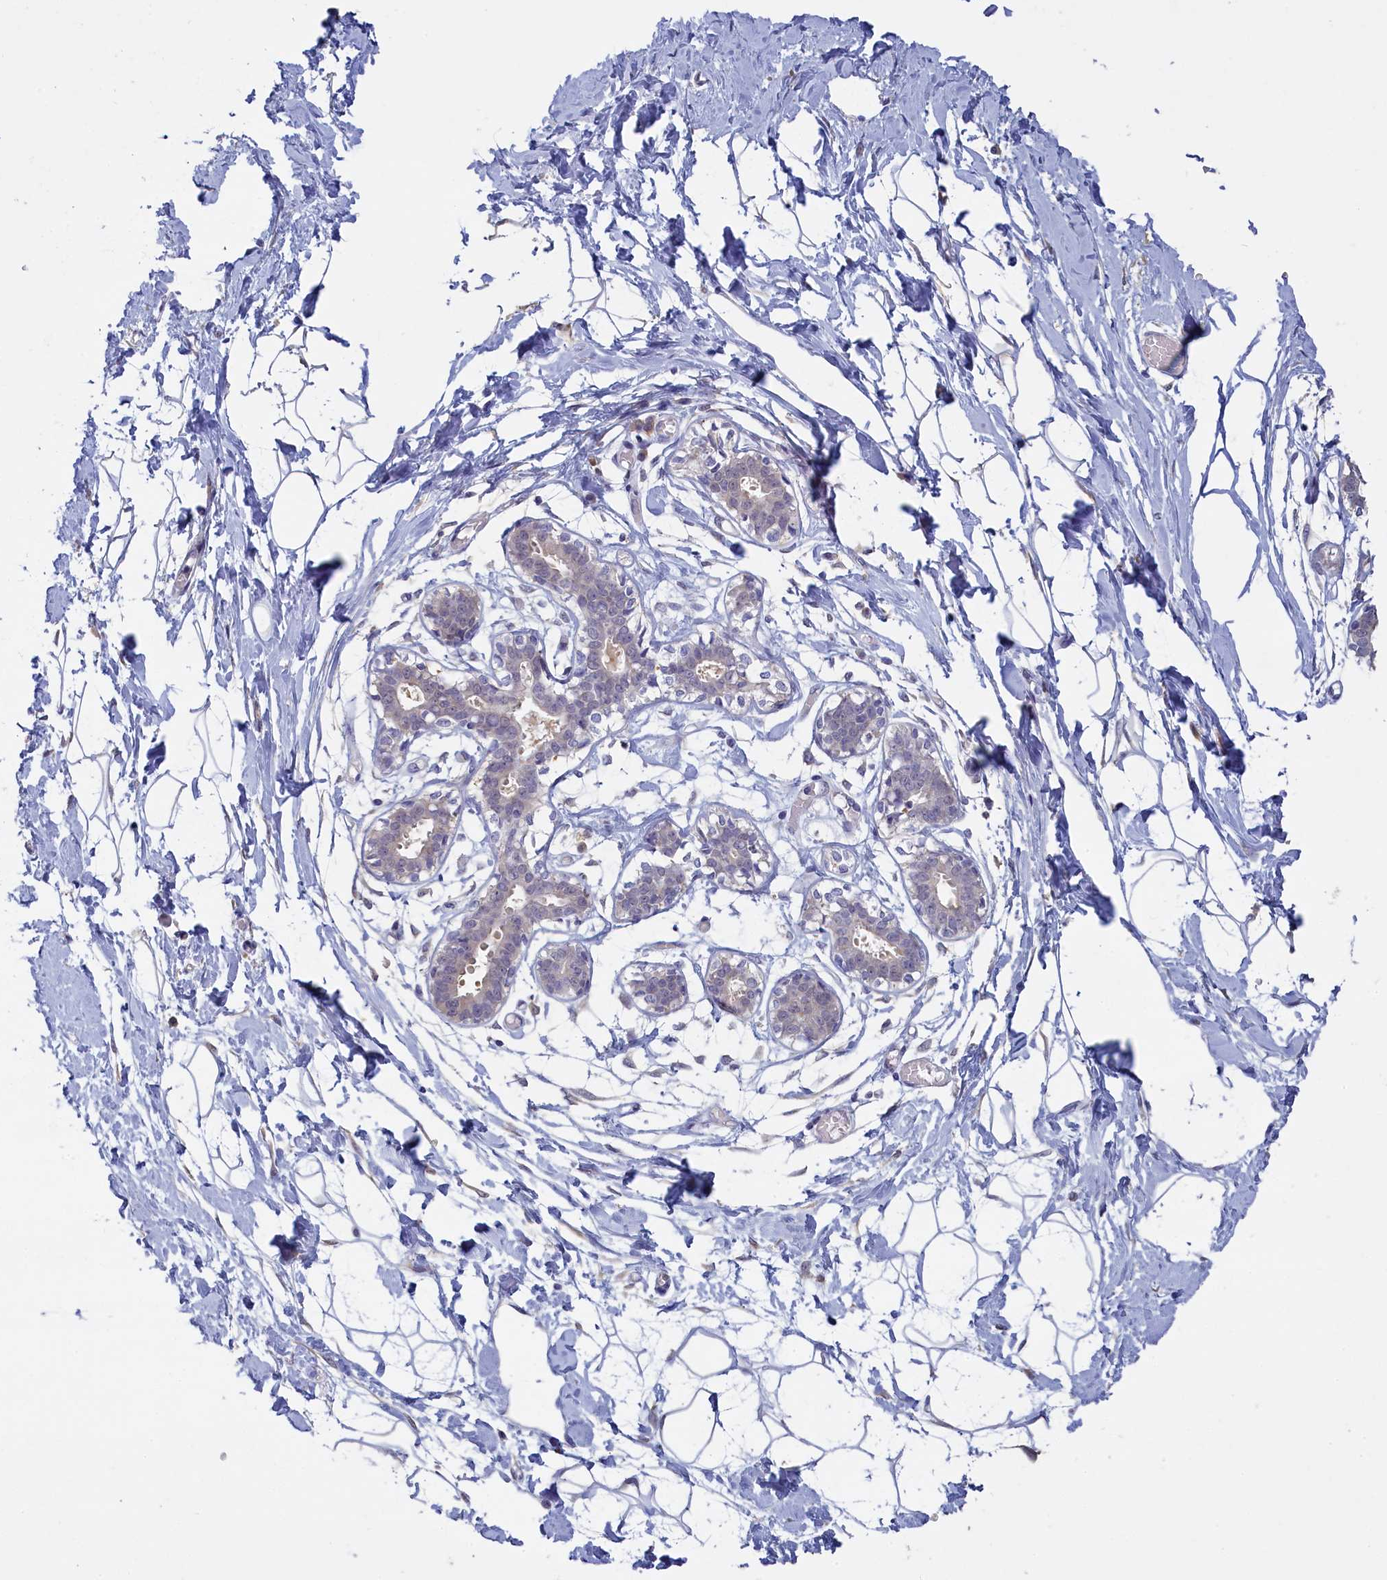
{"staining": {"intensity": "negative", "quantity": "none", "location": "none"}, "tissue": "breast", "cell_type": "Adipocytes", "image_type": "normal", "snomed": [{"axis": "morphology", "description": "Normal tissue, NOS"}, {"axis": "topography", "description": "Breast"}], "caption": "An immunohistochemistry histopathology image of unremarkable breast is shown. There is no staining in adipocytes of breast.", "gene": "UCHL3", "patient": {"sex": "female", "age": 27}}